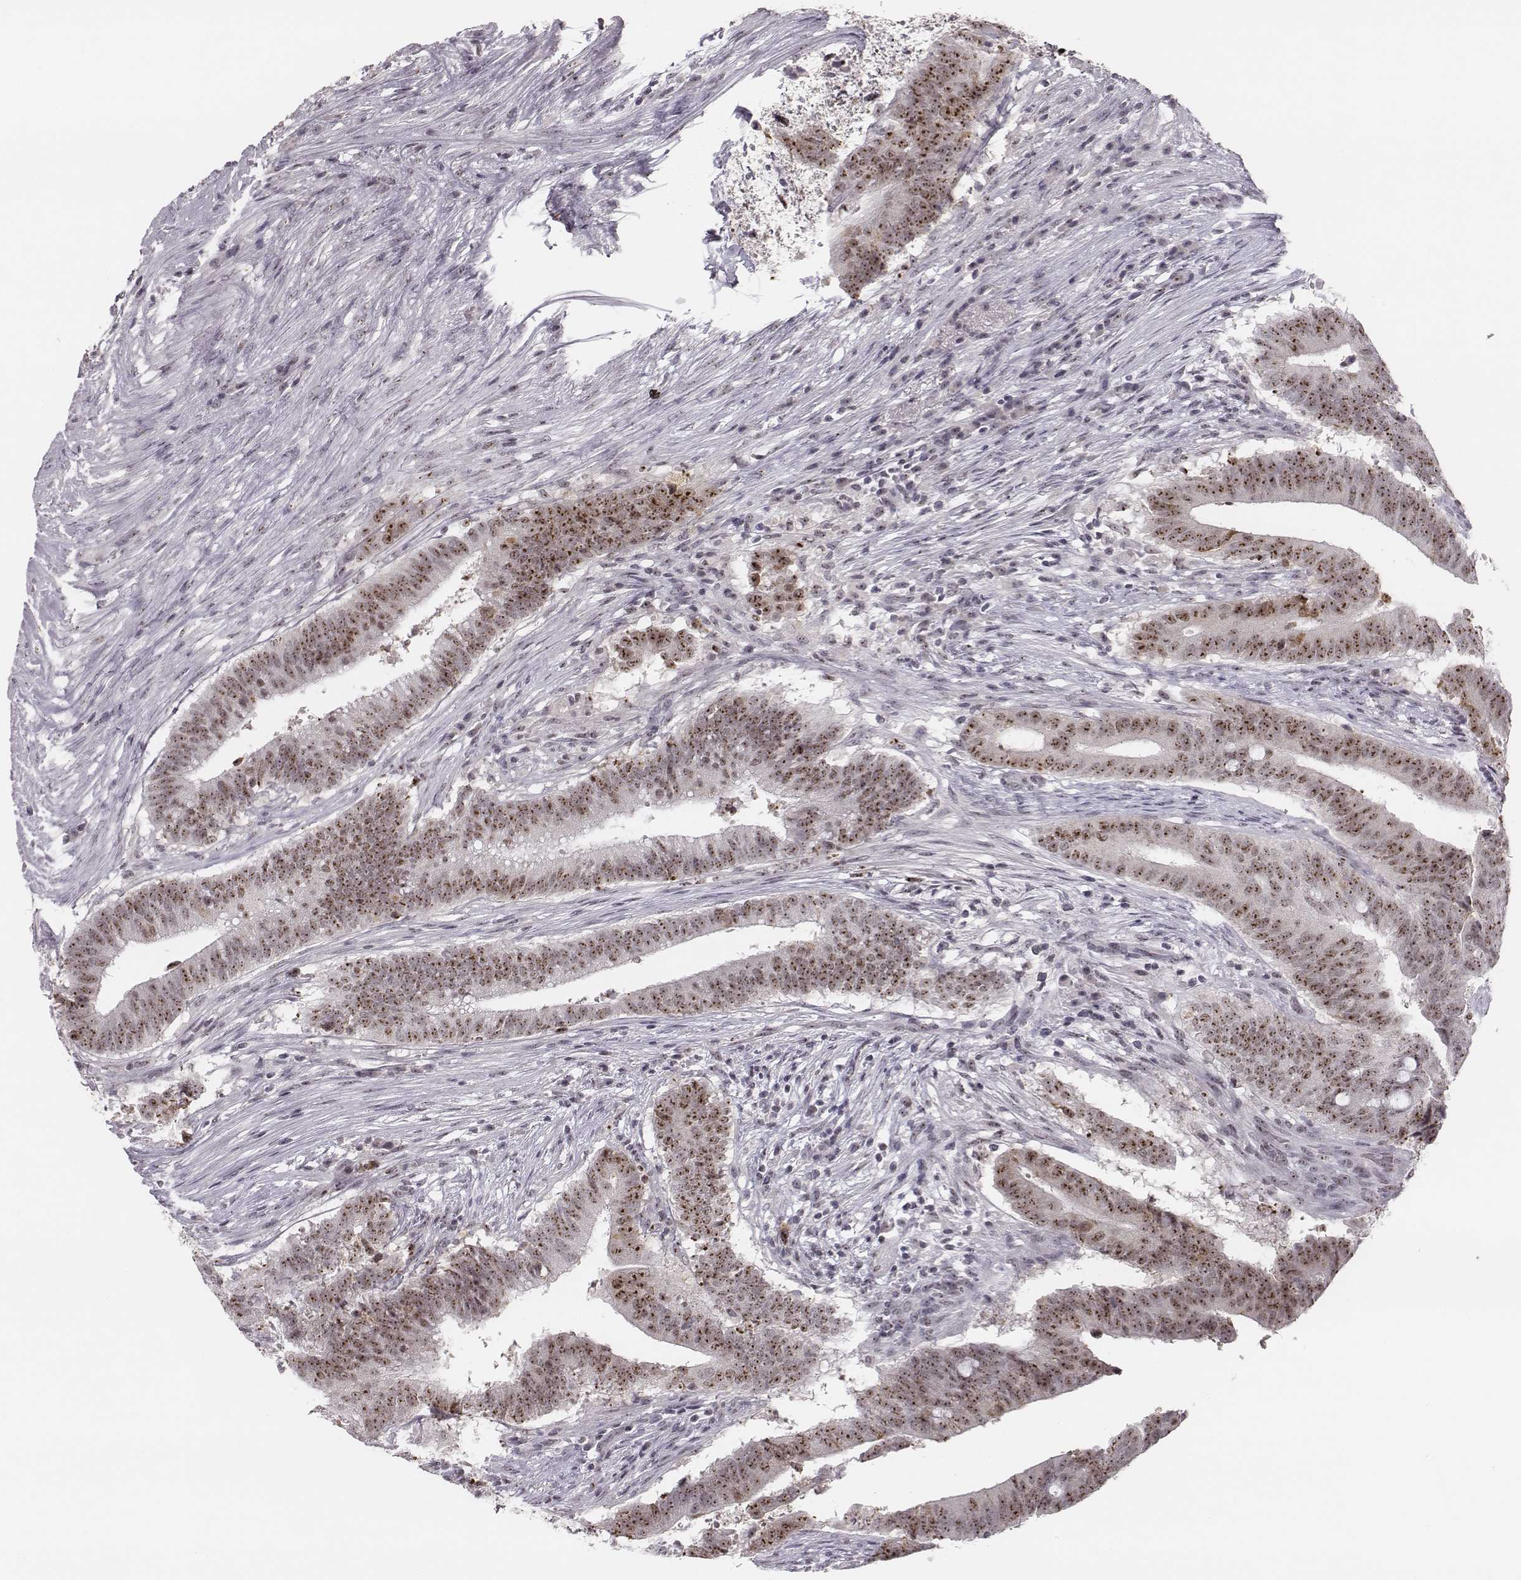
{"staining": {"intensity": "strong", "quantity": ">75%", "location": "nuclear"}, "tissue": "colorectal cancer", "cell_type": "Tumor cells", "image_type": "cancer", "snomed": [{"axis": "morphology", "description": "Adenocarcinoma, NOS"}, {"axis": "topography", "description": "Colon"}], "caption": "Adenocarcinoma (colorectal) stained for a protein (brown) displays strong nuclear positive positivity in about >75% of tumor cells.", "gene": "NIFK", "patient": {"sex": "female", "age": 43}}